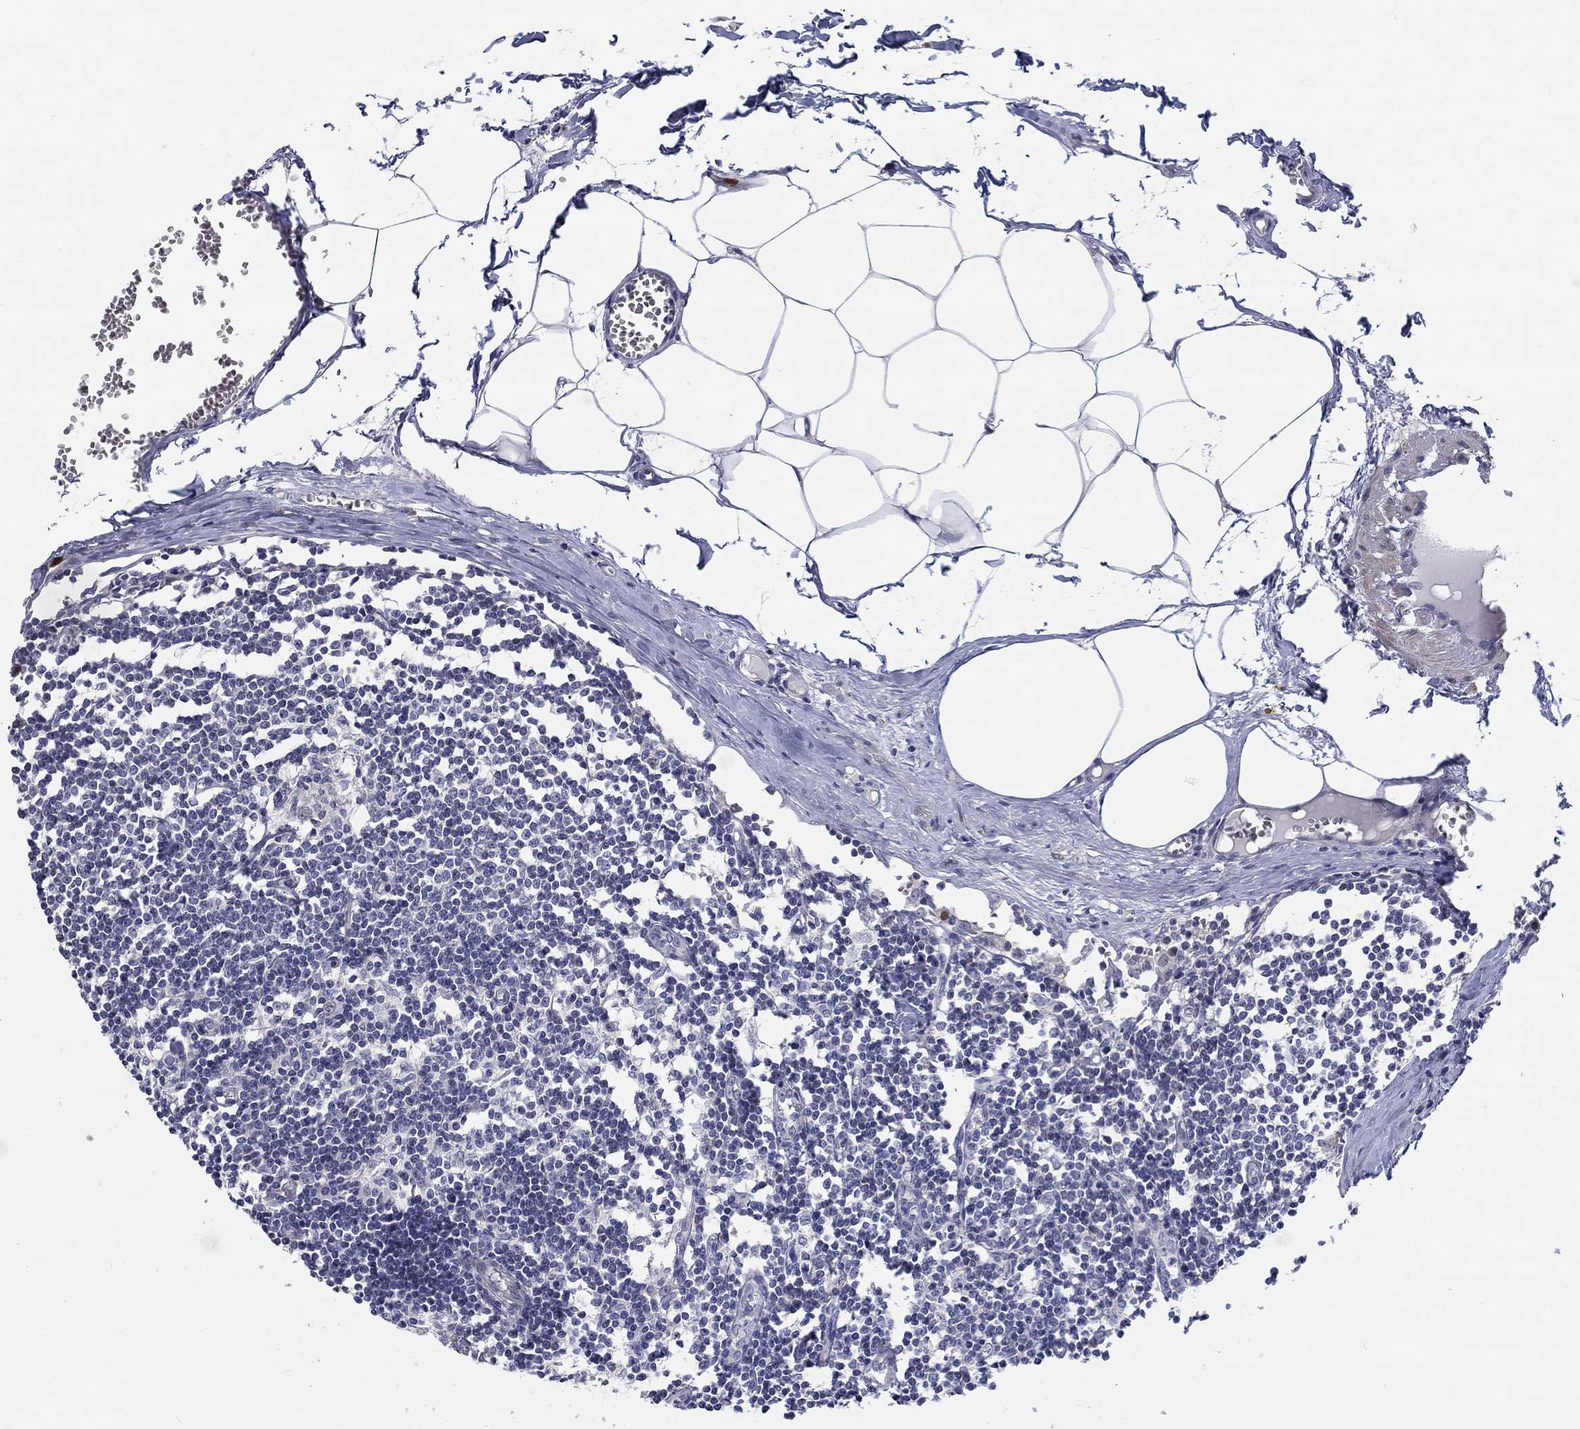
{"staining": {"intensity": "moderate", "quantity": "<25%", "location": "nuclear"}, "tissue": "lymph node", "cell_type": "Germinal center cells", "image_type": "normal", "snomed": [{"axis": "morphology", "description": "Normal tissue, NOS"}, {"axis": "topography", "description": "Lymph node"}], "caption": "Immunohistochemistry (IHC) photomicrograph of unremarkable lymph node stained for a protein (brown), which displays low levels of moderate nuclear expression in approximately <25% of germinal center cells.", "gene": "PRC1", "patient": {"sex": "male", "age": 59}}